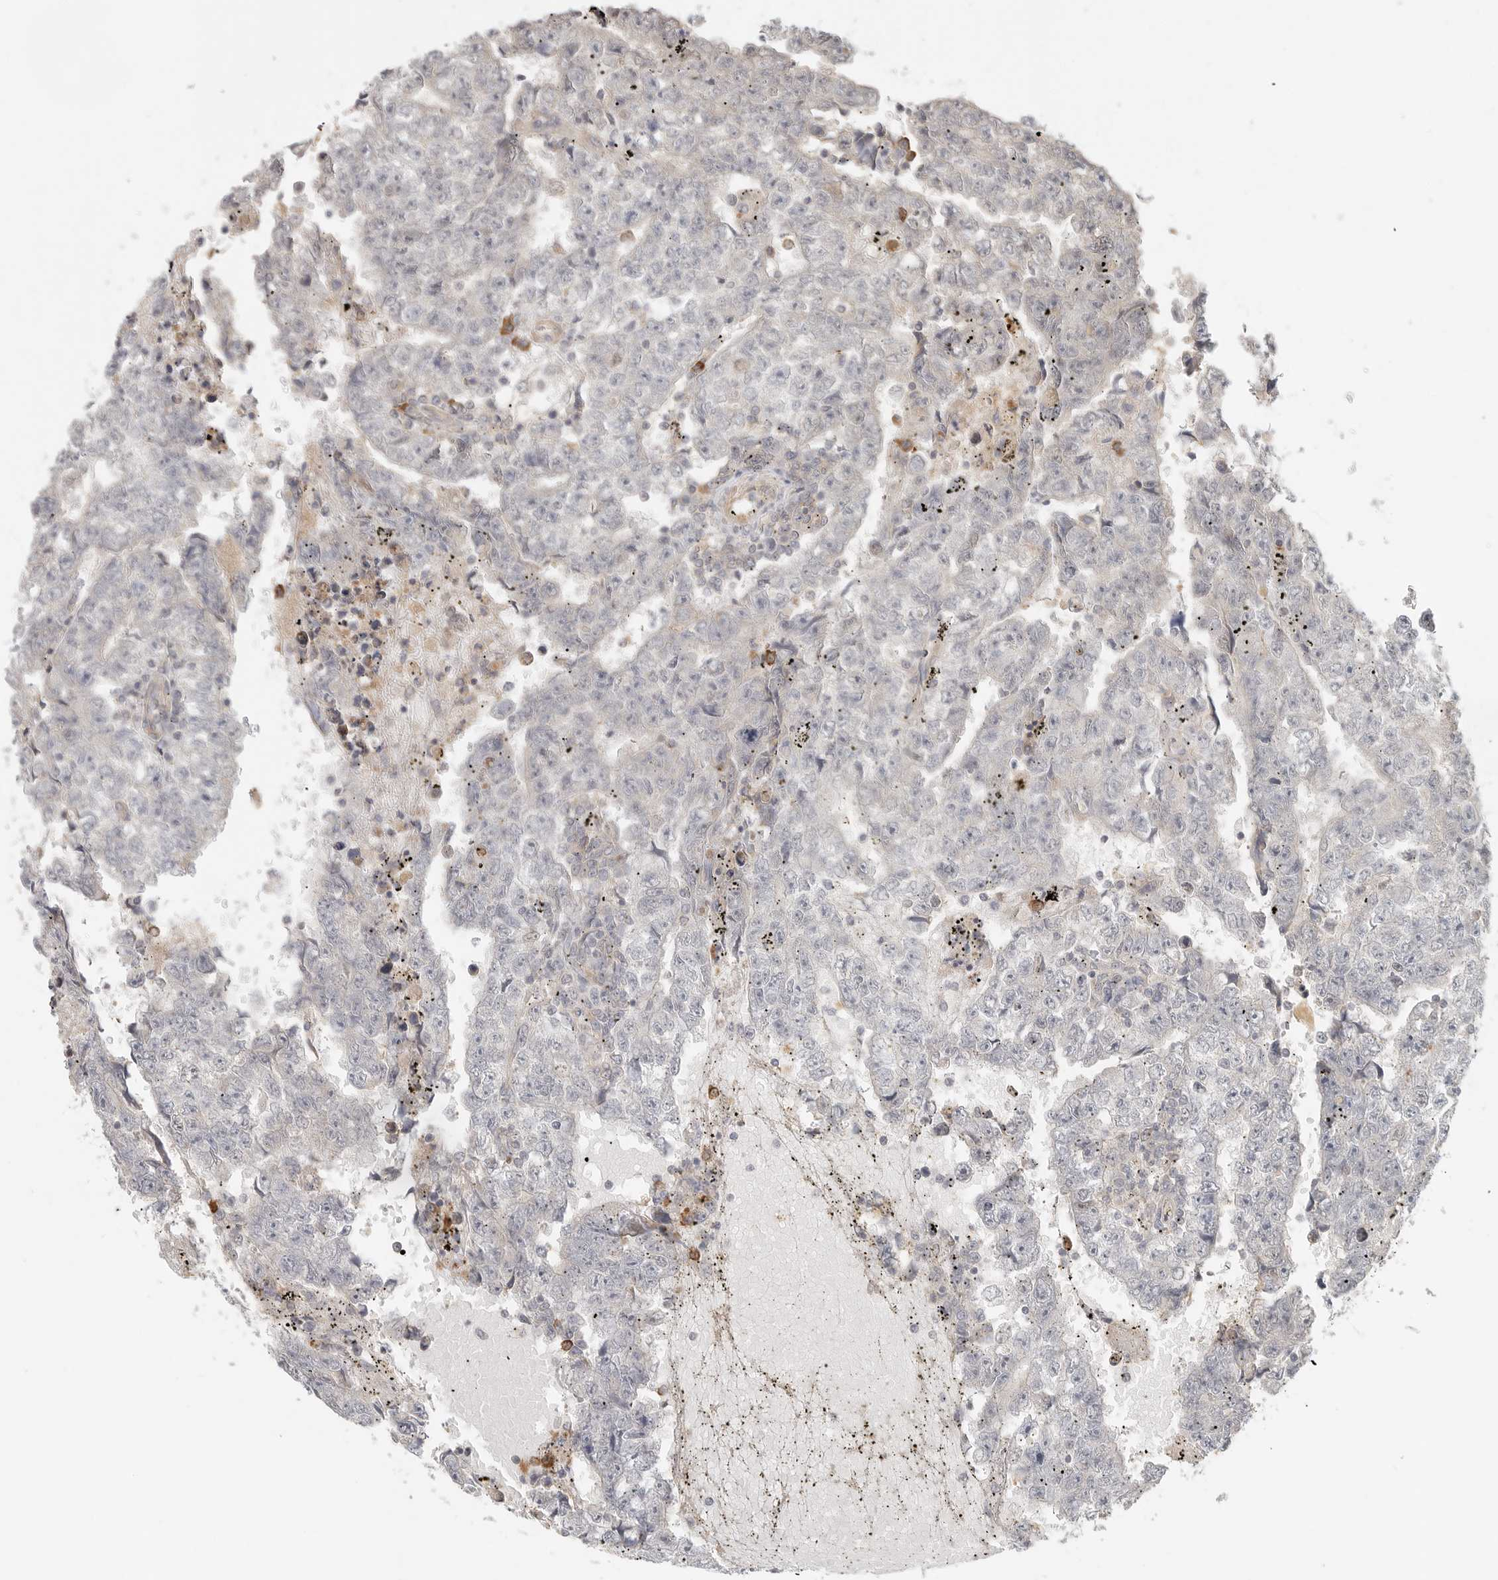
{"staining": {"intensity": "negative", "quantity": "none", "location": "none"}, "tissue": "testis cancer", "cell_type": "Tumor cells", "image_type": "cancer", "snomed": [{"axis": "morphology", "description": "Carcinoma, Embryonal, NOS"}, {"axis": "topography", "description": "Testis"}], "caption": "An immunohistochemistry (IHC) micrograph of embryonal carcinoma (testis) is shown. There is no staining in tumor cells of embryonal carcinoma (testis).", "gene": "SLC25A36", "patient": {"sex": "male", "age": 25}}